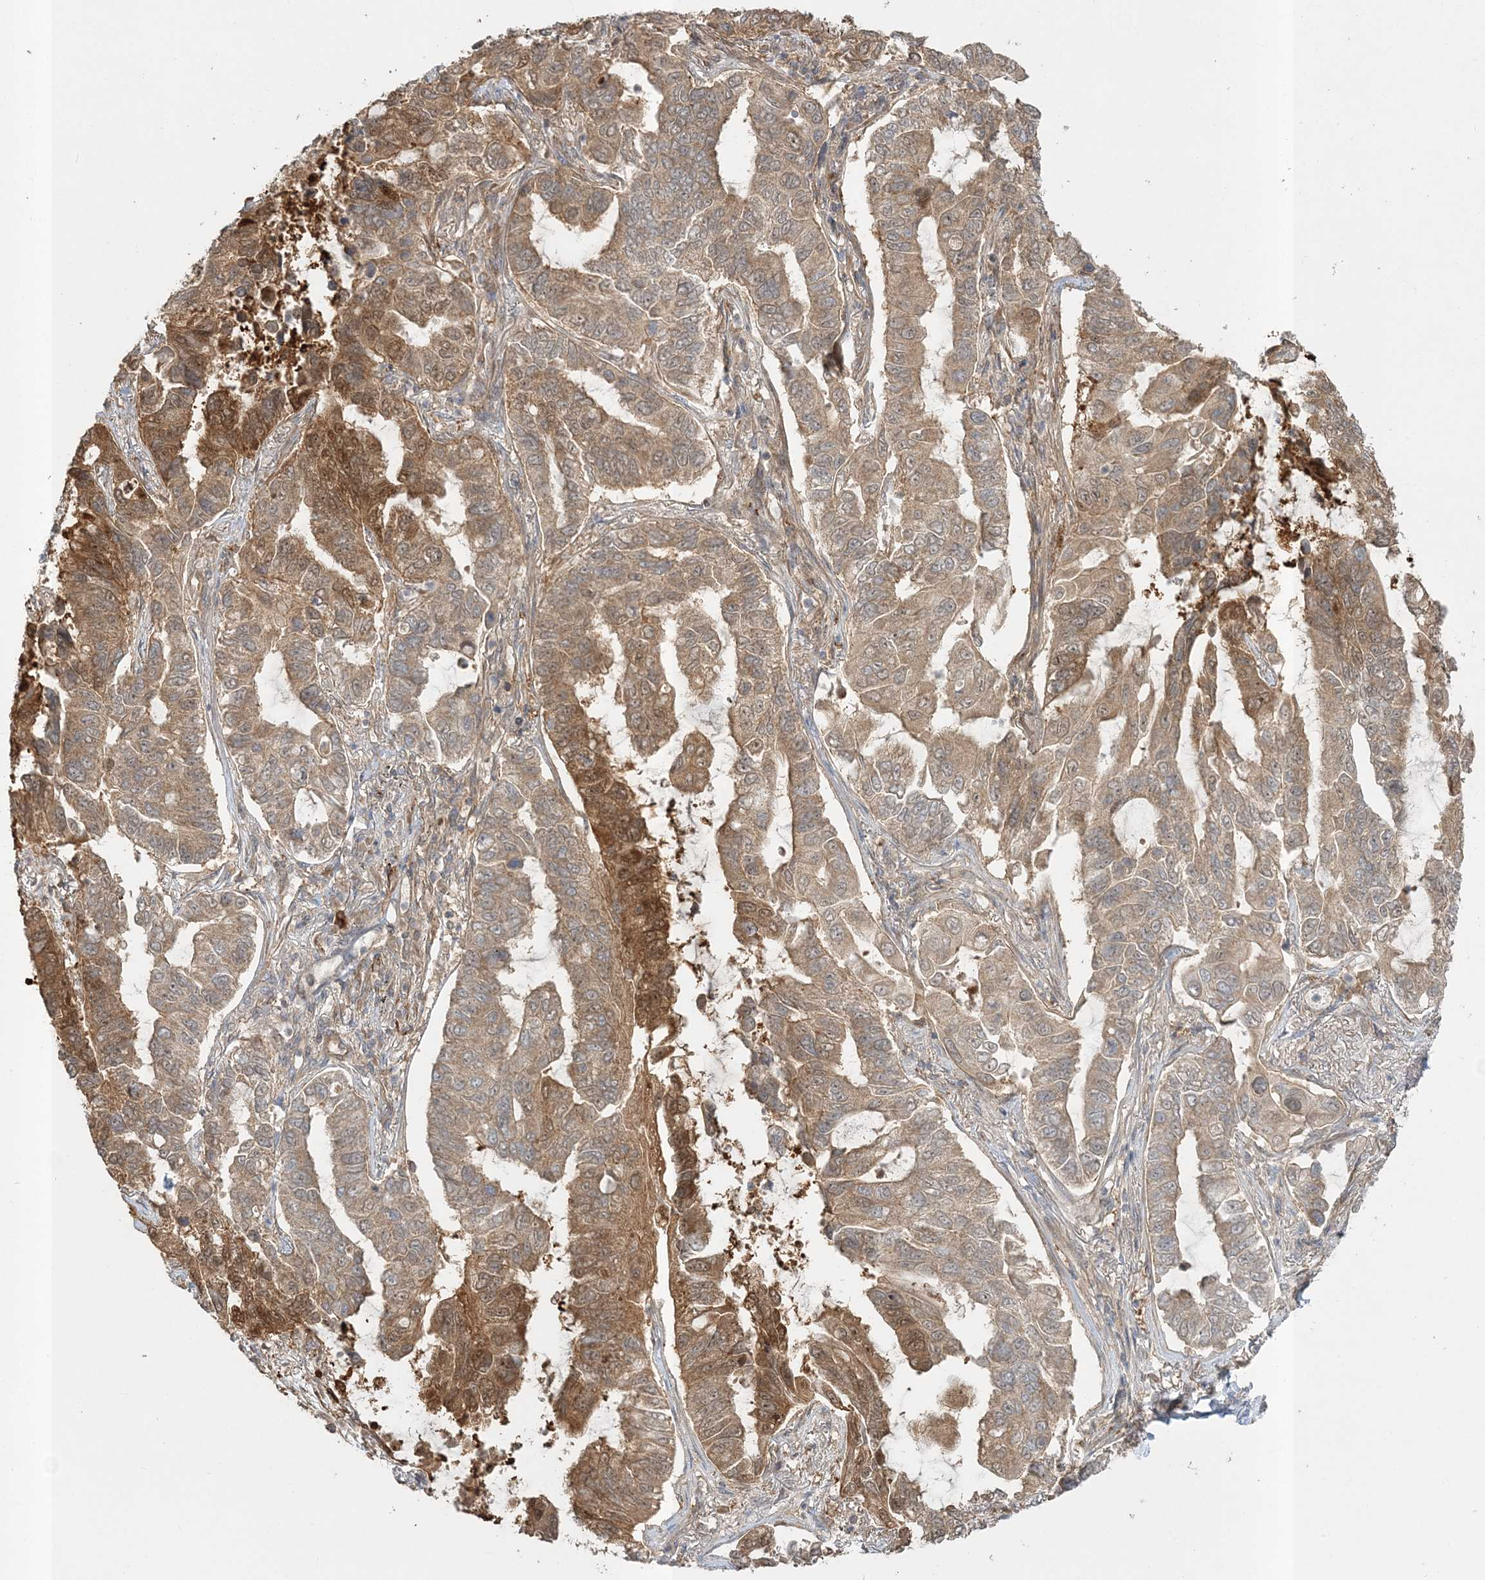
{"staining": {"intensity": "moderate", "quantity": ">75%", "location": "cytoplasmic/membranous"}, "tissue": "lung cancer", "cell_type": "Tumor cells", "image_type": "cancer", "snomed": [{"axis": "morphology", "description": "Adenocarcinoma, NOS"}, {"axis": "topography", "description": "Lung"}], "caption": "Immunohistochemistry (IHC) image of lung cancer stained for a protein (brown), which displays medium levels of moderate cytoplasmic/membranous positivity in about >75% of tumor cells.", "gene": "MOCS2", "patient": {"sex": "male", "age": 64}}